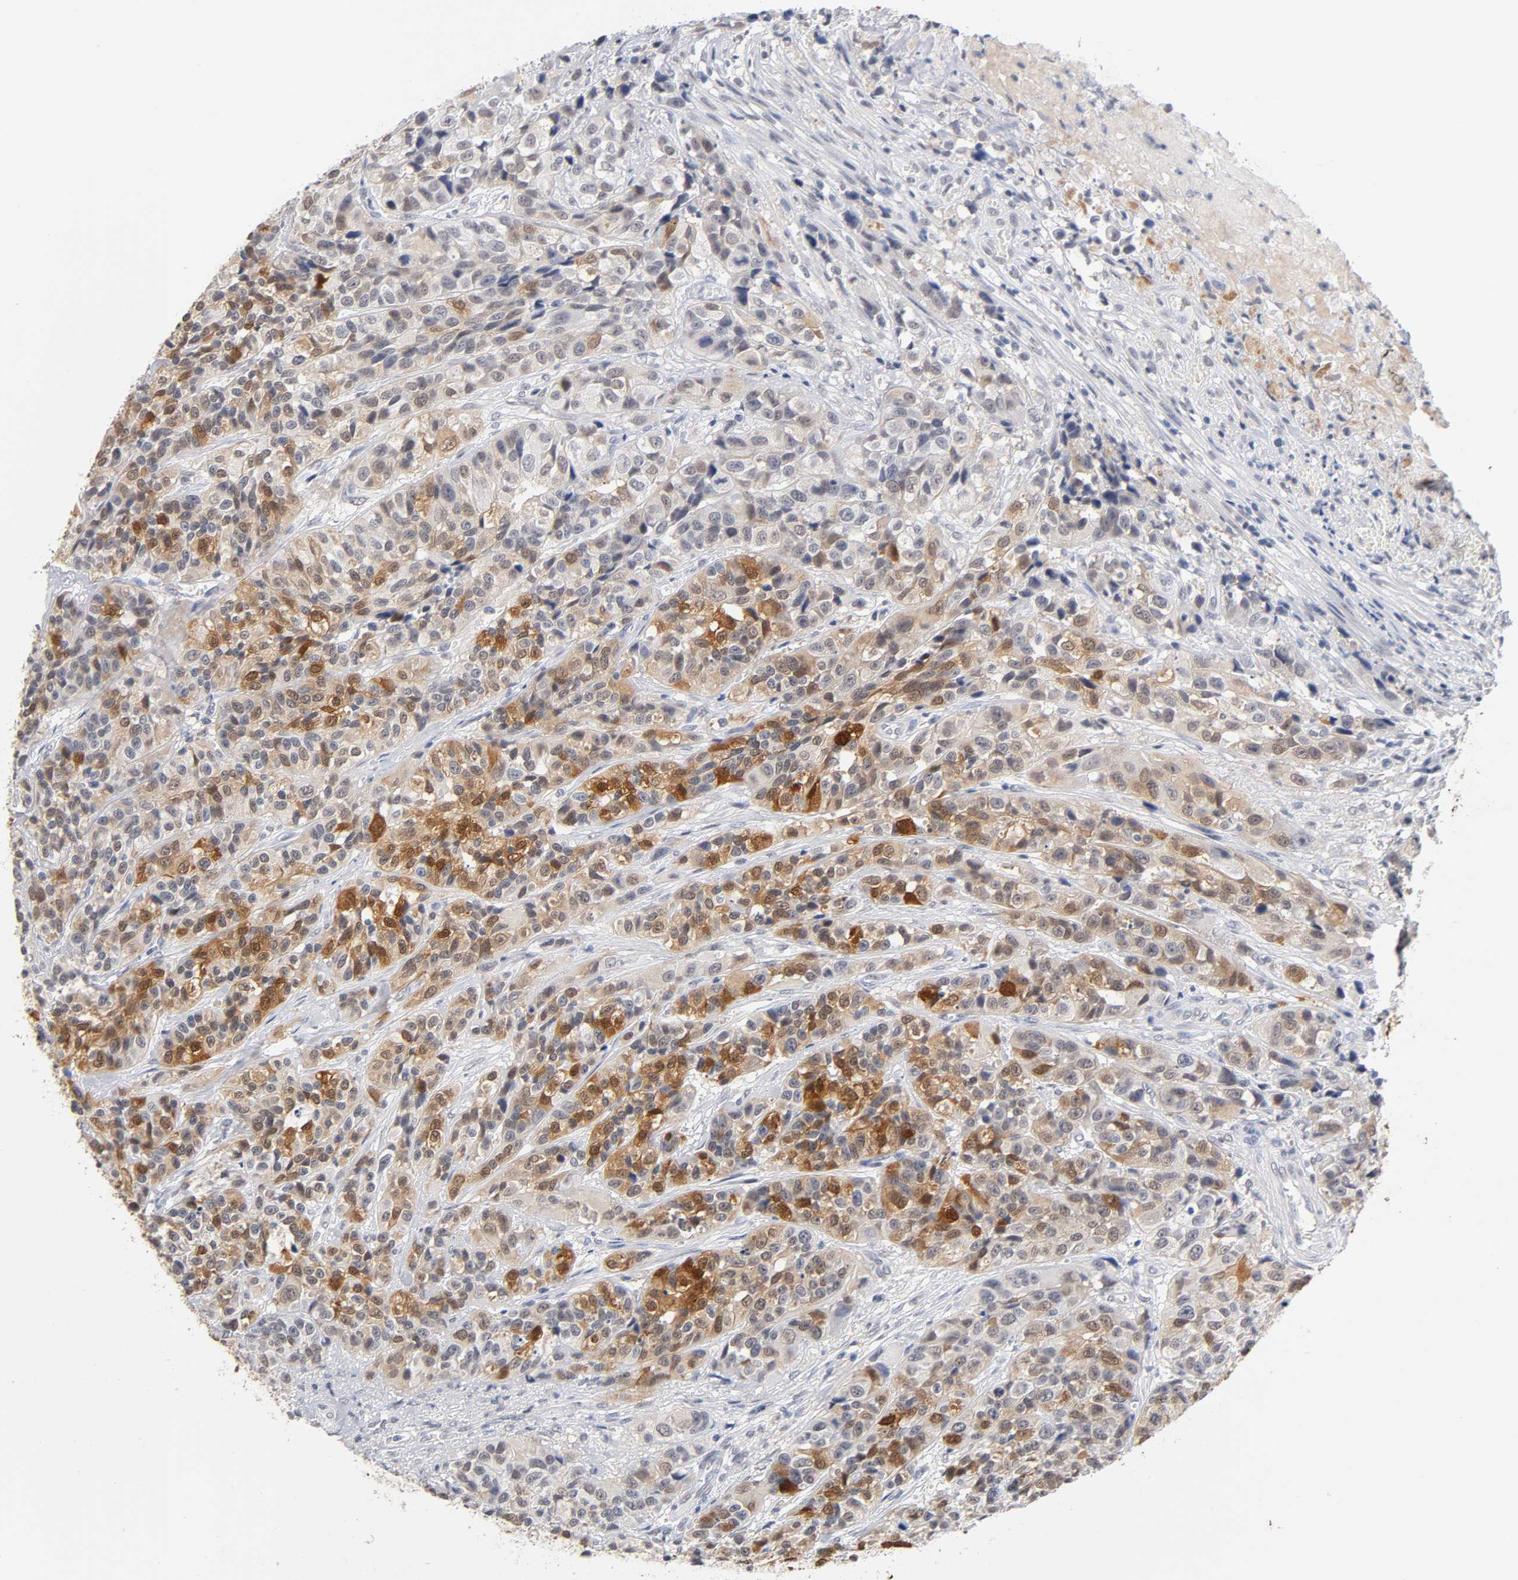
{"staining": {"intensity": "moderate", "quantity": "25%-75%", "location": "cytoplasmic/membranous,nuclear"}, "tissue": "urothelial cancer", "cell_type": "Tumor cells", "image_type": "cancer", "snomed": [{"axis": "morphology", "description": "Urothelial carcinoma, High grade"}, {"axis": "topography", "description": "Urinary bladder"}], "caption": "This is a micrograph of IHC staining of urothelial carcinoma (high-grade), which shows moderate expression in the cytoplasmic/membranous and nuclear of tumor cells.", "gene": "CRABP2", "patient": {"sex": "female", "age": 81}}